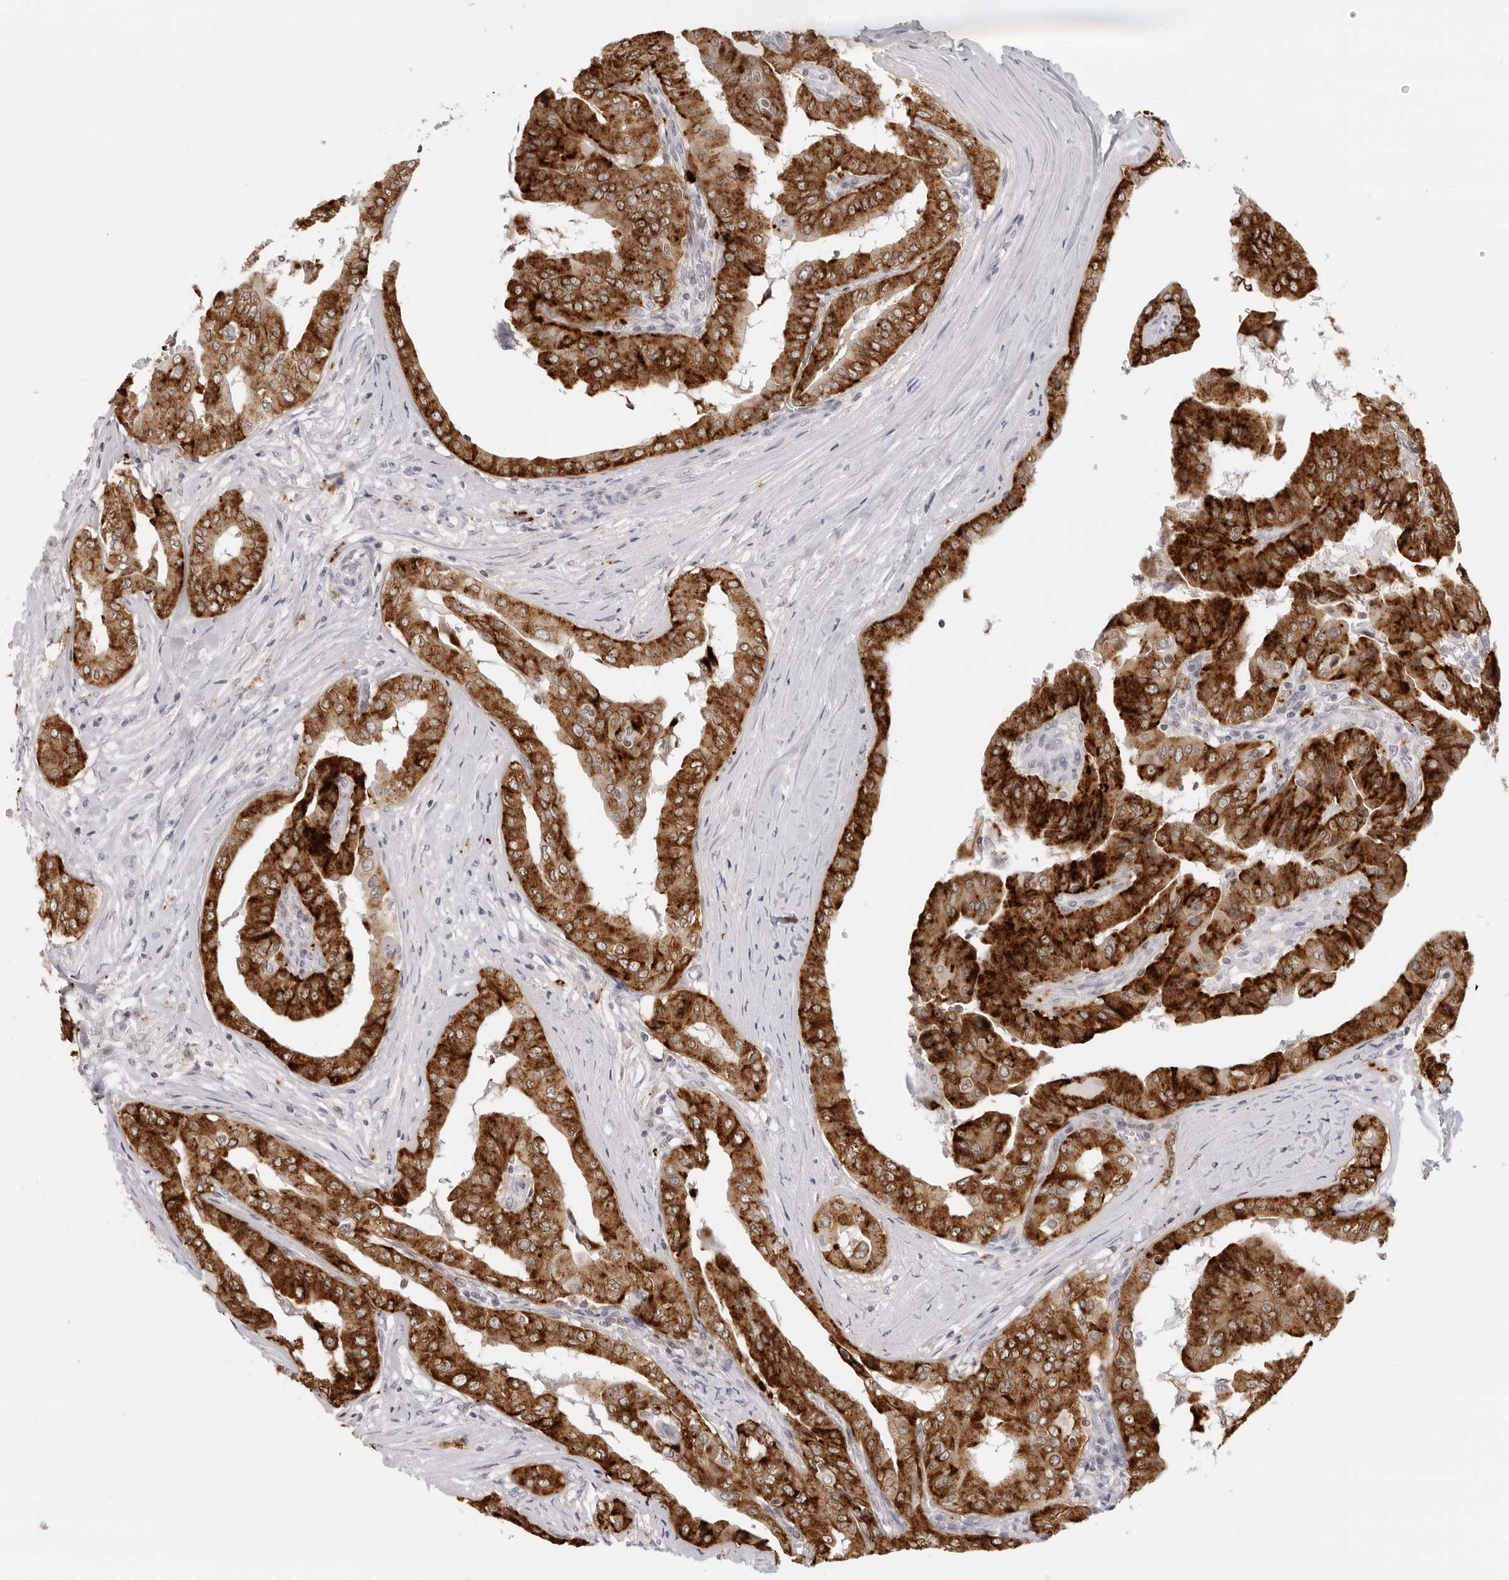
{"staining": {"intensity": "strong", "quantity": ">75%", "location": "cytoplasmic/membranous"}, "tissue": "thyroid cancer", "cell_type": "Tumor cells", "image_type": "cancer", "snomed": [{"axis": "morphology", "description": "Papillary adenocarcinoma, NOS"}, {"axis": "topography", "description": "Thyroid gland"}], "caption": "High-magnification brightfield microscopy of papillary adenocarcinoma (thyroid) stained with DAB (3,3'-diaminobenzidine) (brown) and counterstained with hematoxylin (blue). tumor cells exhibit strong cytoplasmic/membranous expression is present in about>75% of cells. The protein of interest is stained brown, and the nuclei are stained in blue (DAB (3,3'-diaminobenzidine) IHC with brightfield microscopy, high magnification).", "gene": "STRADB", "patient": {"sex": "male", "age": 33}}